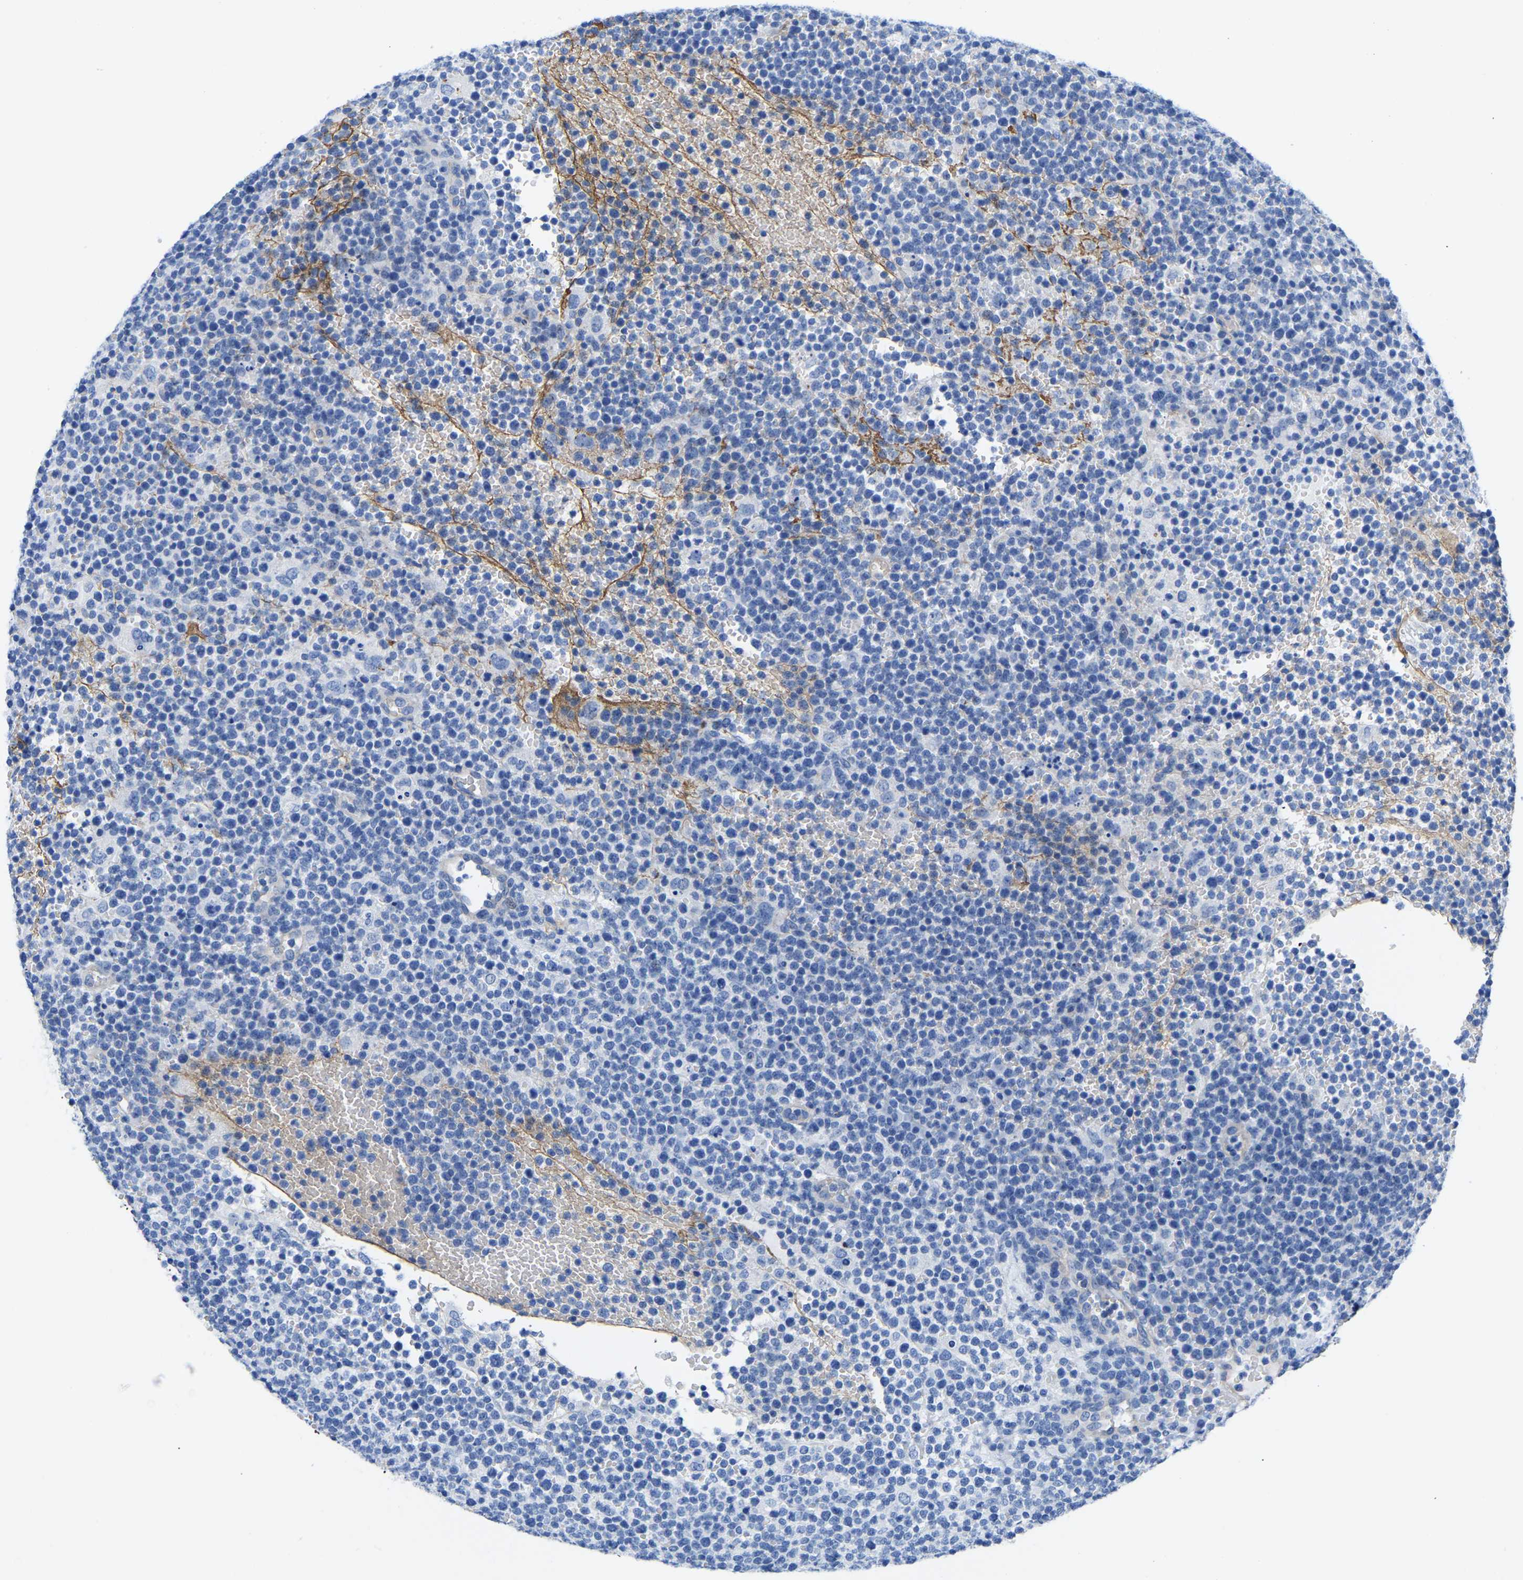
{"staining": {"intensity": "negative", "quantity": "none", "location": "none"}, "tissue": "lymphoma", "cell_type": "Tumor cells", "image_type": "cancer", "snomed": [{"axis": "morphology", "description": "Malignant lymphoma, non-Hodgkin's type, High grade"}, {"axis": "topography", "description": "Lymph node"}], "caption": "A high-resolution histopathology image shows immunohistochemistry staining of lymphoma, which displays no significant expression in tumor cells. The staining was performed using DAB (3,3'-diaminobenzidine) to visualize the protein expression in brown, while the nuclei were stained in blue with hematoxylin (Magnification: 20x).", "gene": "UPK3A", "patient": {"sex": "male", "age": 61}}